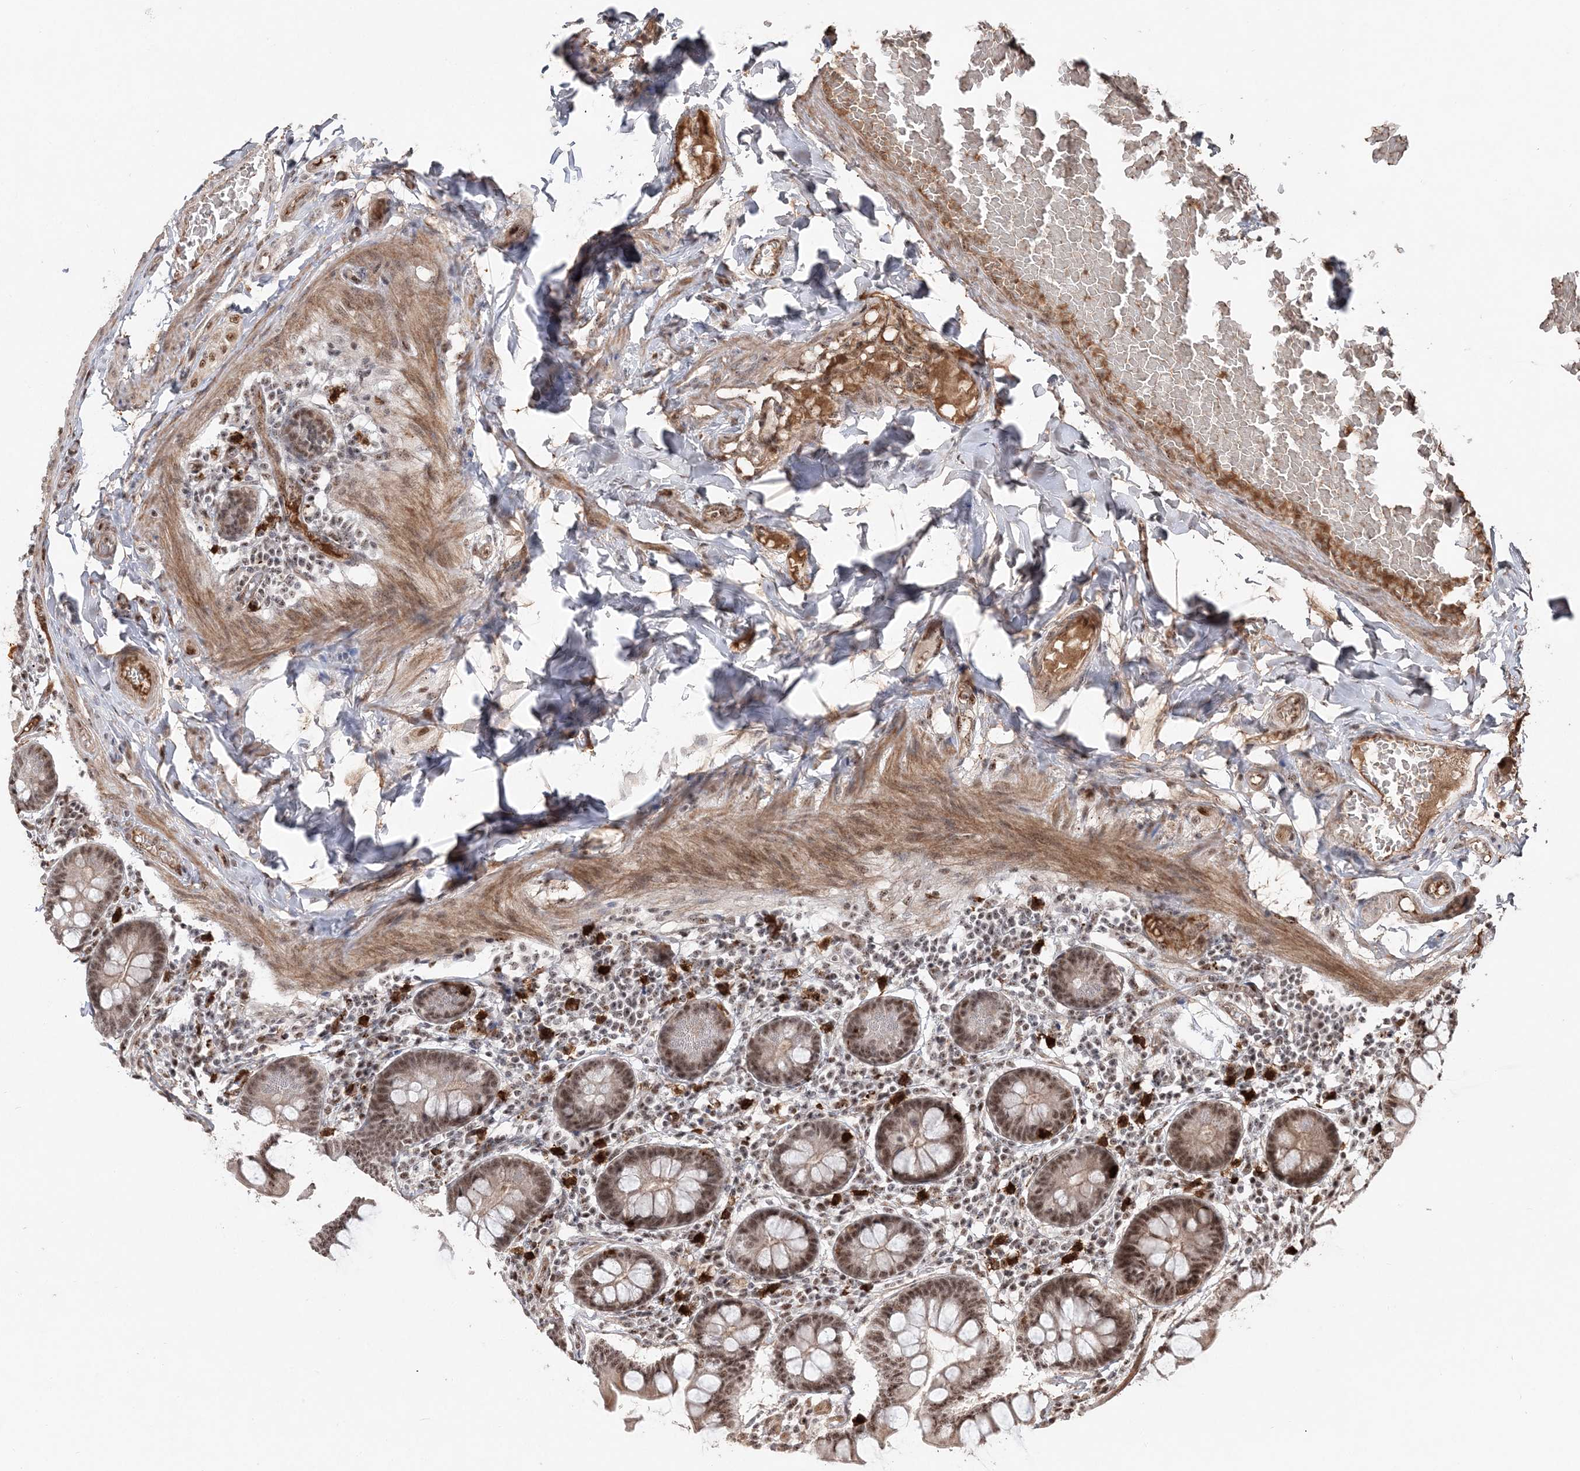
{"staining": {"intensity": "moderate", "quantity": ">75%", "location": "nuclear"}, "tissue": "small intestine", "cell_type": "Glandular cells", "image_type": "normal", "snomed": [{"axis": "morphology", "description": "Normal tissue, NOS"}, {"axis": "topography", "description": "Small intestine"}], "caption": "A brown stain highlights moderate nuclear expression of a protein in glandular cells of unremarkable human small intestine.", "gene": "RBM17", "patient": {"sex": "male", "age": 41}}